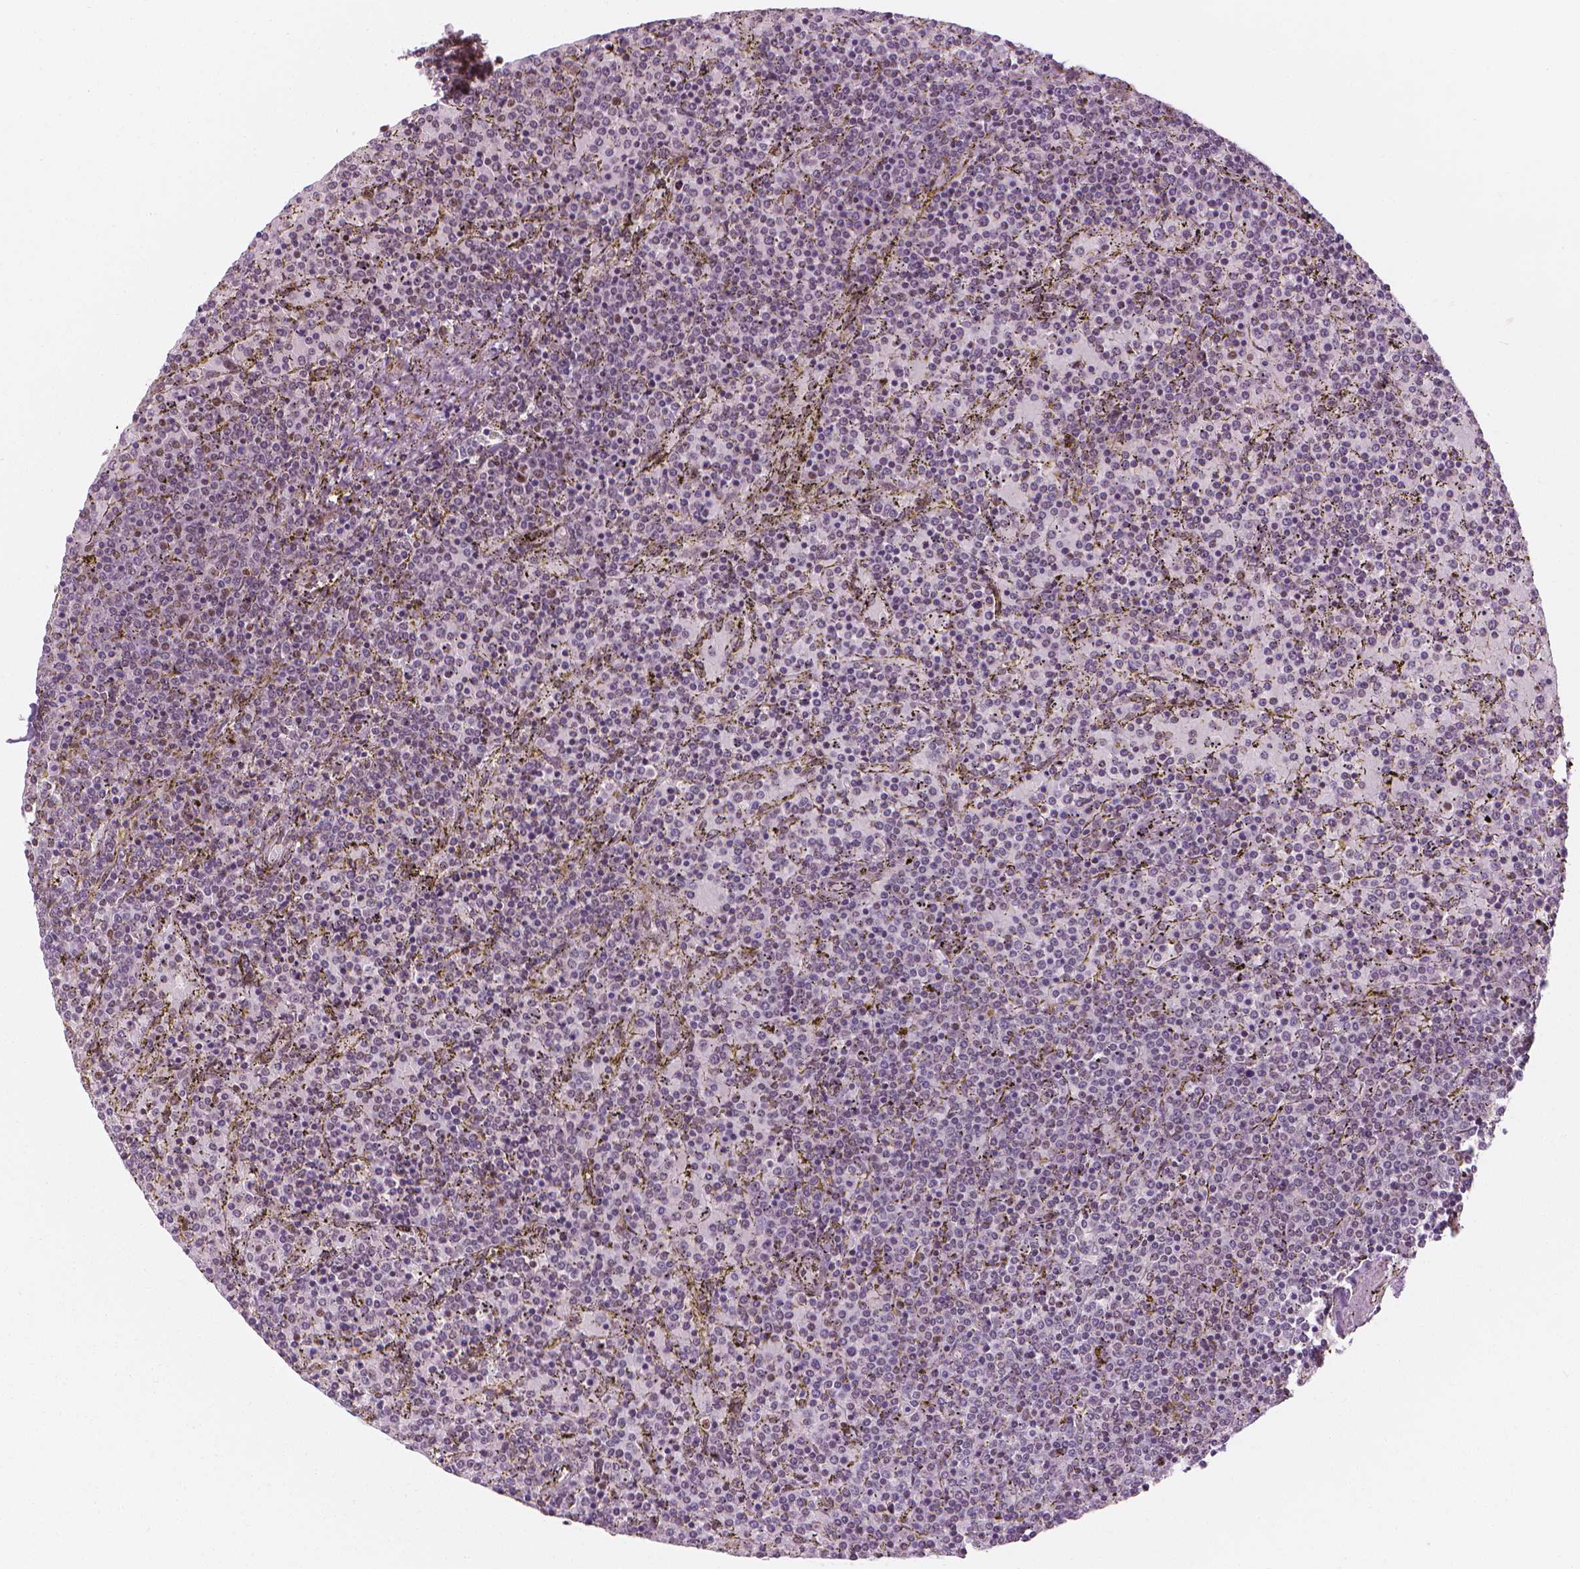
{"staining": {"intensity": "weak", "quantity": "<25%", "location": "nuclear"}, "tissue": "lymphoma", "cell_type": "Tumor cells", "image_type": "cancer", "snomed": [{"axis": "morphology", "description": "Malignant lymphoma, non-Hodgkin's type, Low grade"}, {"axis": "topography", "description": "Spleen"}], "caption": "DAB (3,3'-diaminobenzidine) immunohistochemical staining of human lymphoma displays no significant expression in tumor cells.", "gene": "ELF2", "patient": {"sex": "female", "age": 77}}